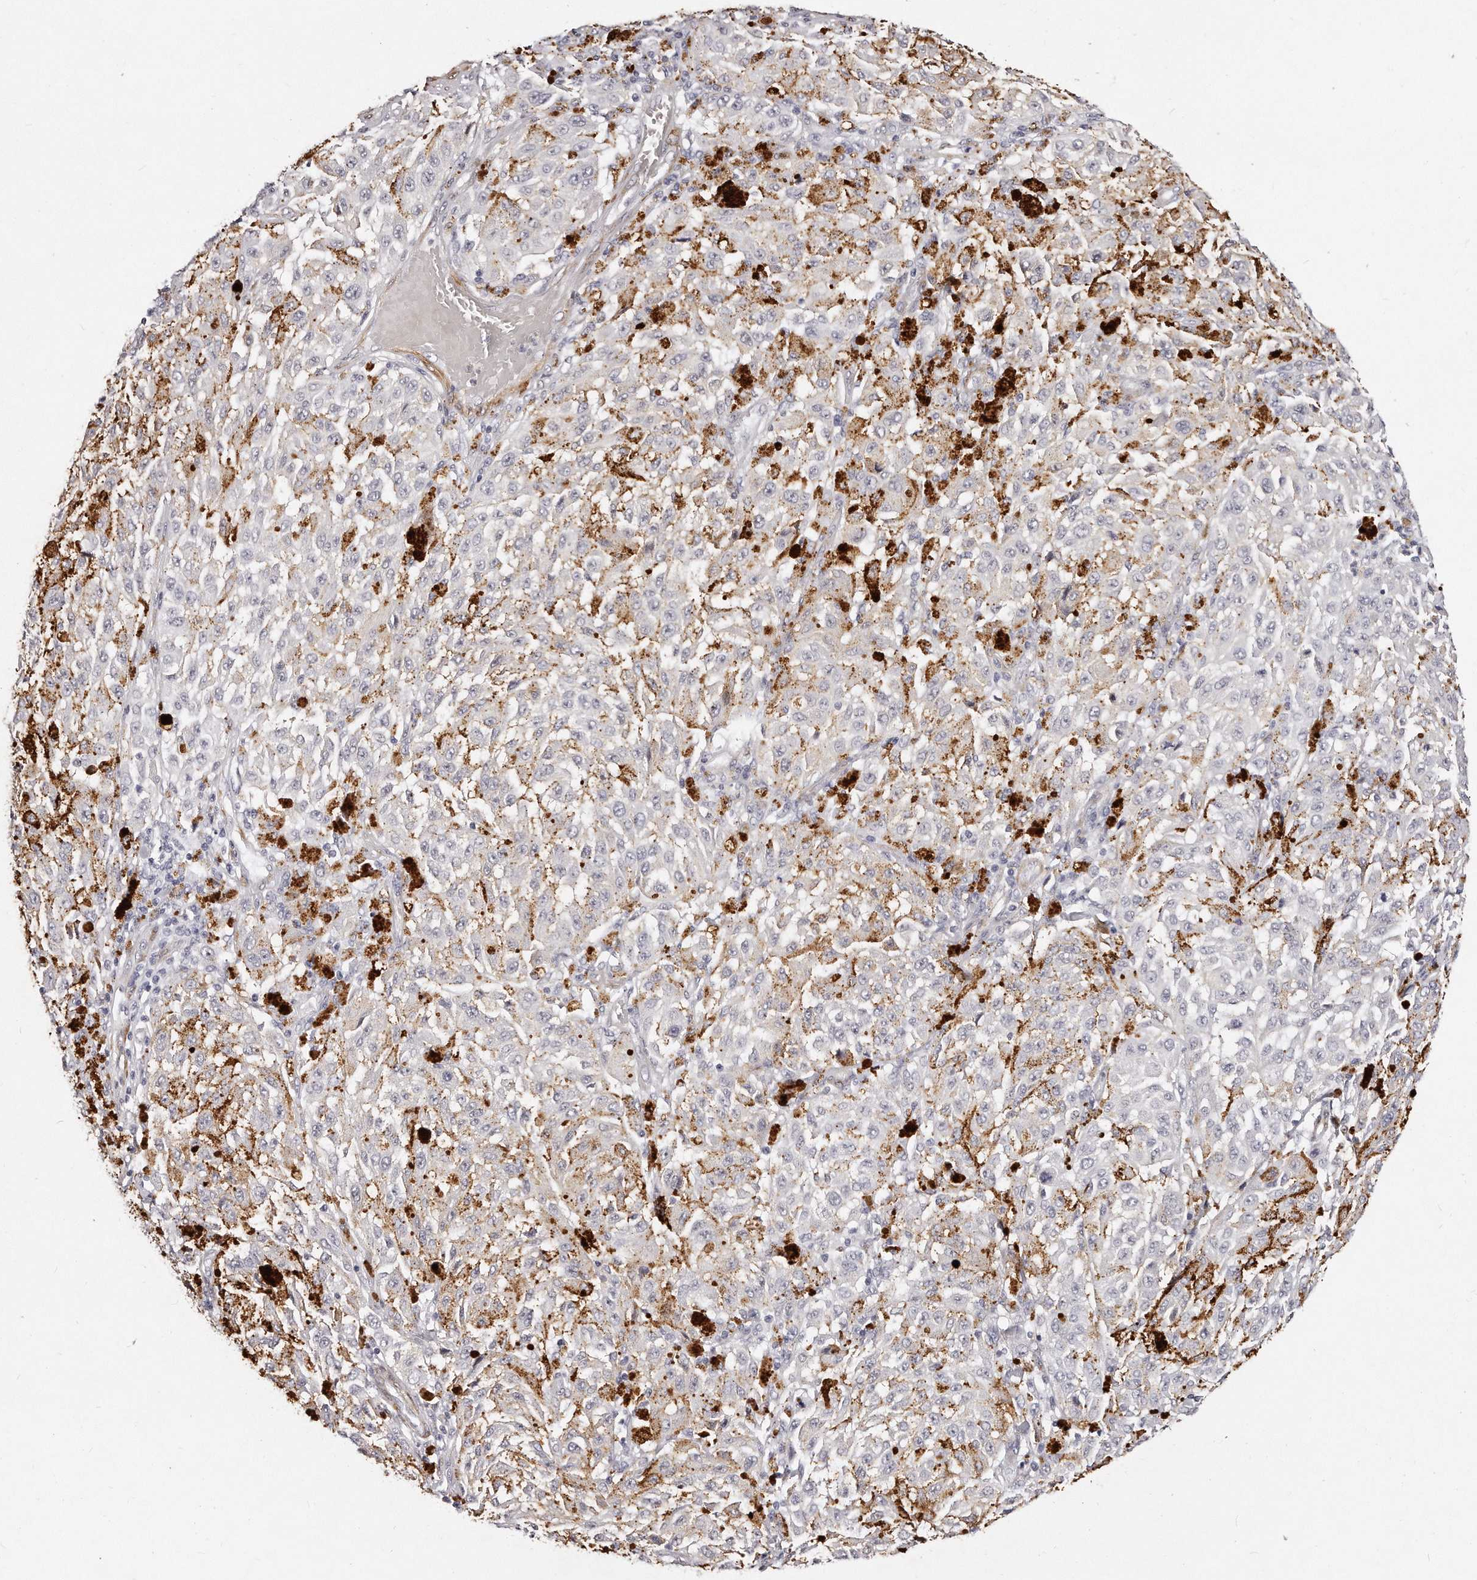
{"staining": {"intensity": "negative", "quantity": "none", "location": "none"}, "tissue": "melanoma", "cell_type": "Tumor cells", "image_type": "cancer", "snomed": [{"axis": "morphology", "description": "Malignant melanoma, NOS"}, {"axis": "topography", "description": "Skin"}], "caption": "A high-resolution photomicrograph shows IHC staining of melanoma, which reveals no significant staining in tumor cells. The staining was performed using DAB (3,3'-diaminobenzidine) to visualize the protein expression in brown, while the nuclei were stained in blue with hematoxylin (Magnification: 20x).", "gene": "LMOD1", "patient": {"sex": "female", "age": 64}}